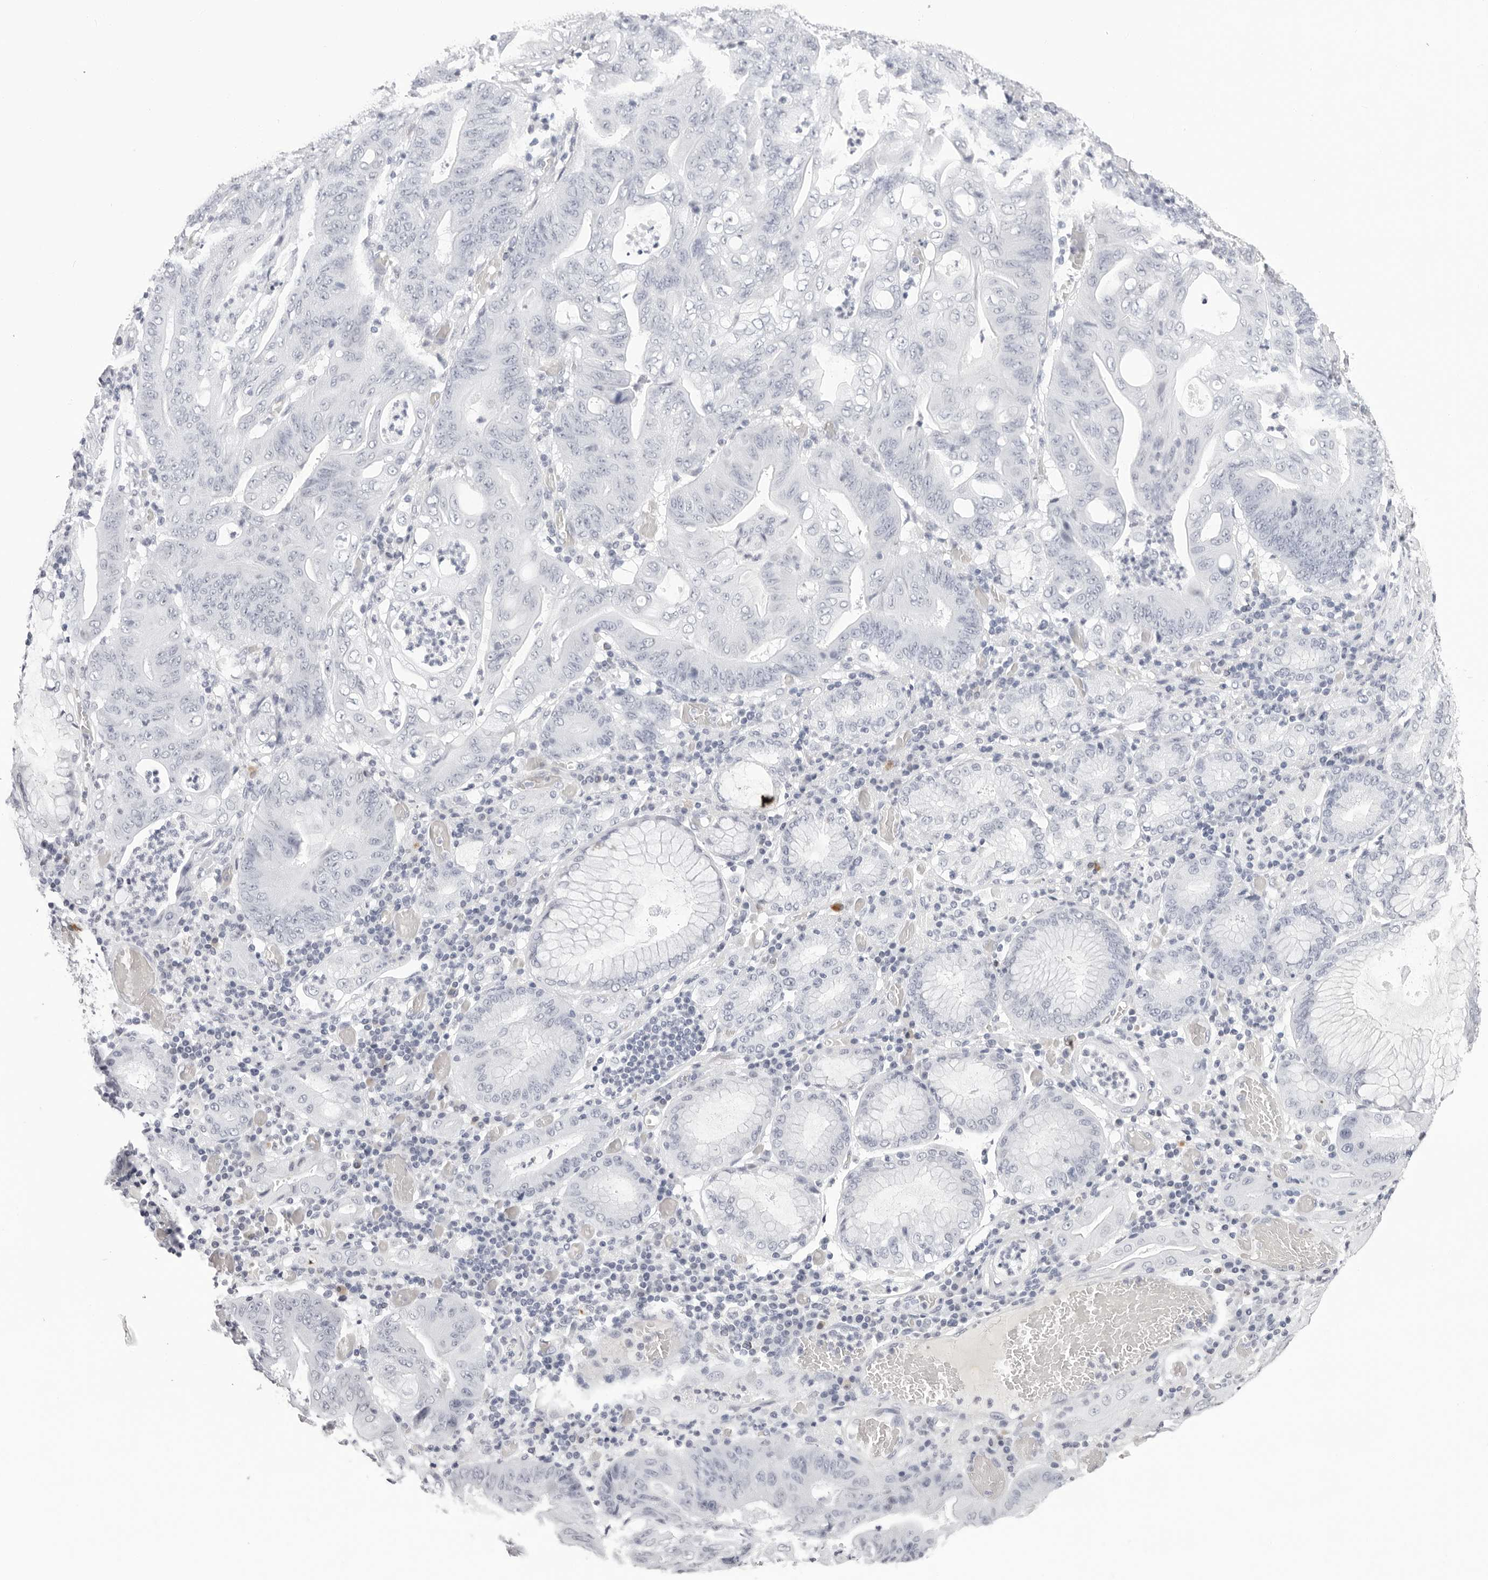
{"staining": {"intensity": "negative", "quantity": "none", "location": "none"}, "tissue": "stomach cancer", "cell_type": "Tumor cells", "image_type": "cancer", "snomed": [{"axis": "morphology", "description": "Adenocarcinoma, NOS"}, {"axis": "topography", "description": "Stomach"}], "caption": "There is no significant staining in tumor cells of stomach adenocarcinoma.", "gene": "CST5", "patient": {"sex": "female", "age": 73}}